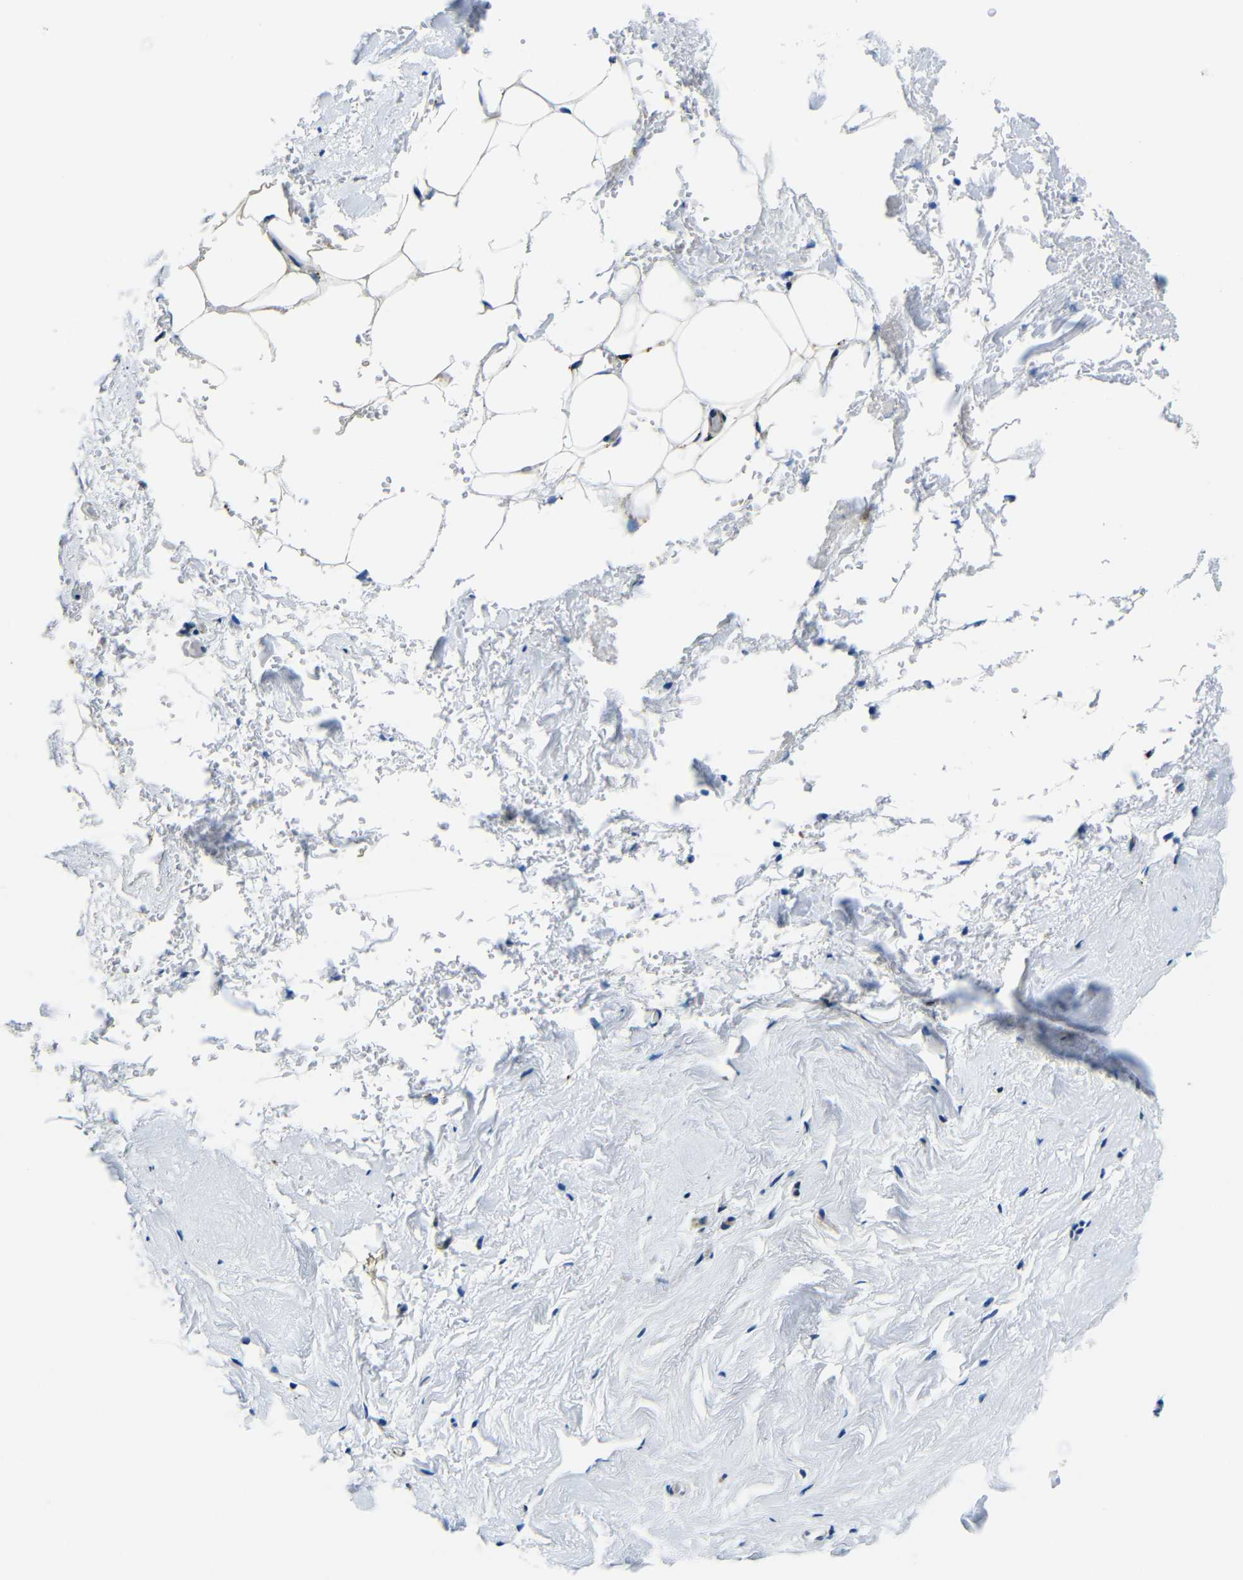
{"staining": {"intensity": "negative", "quantity": "none", "location": "none"}, "tissue": "breast", "cell_type": "Adipocytes", "image_type": "normal", "snomed": [{"axis": "morphology", "description": "Normal tissue, NOS"}, {"axis": "topography", "description": "Breast"}], "caption": "Immunohistochemistry image of benign breast stained for a protein (brown), which exhibits no positivity in adipocytes. Nuclei are stained in blue.", "gene": "USO1", "patient": {"sex": "female", "age": 75}}